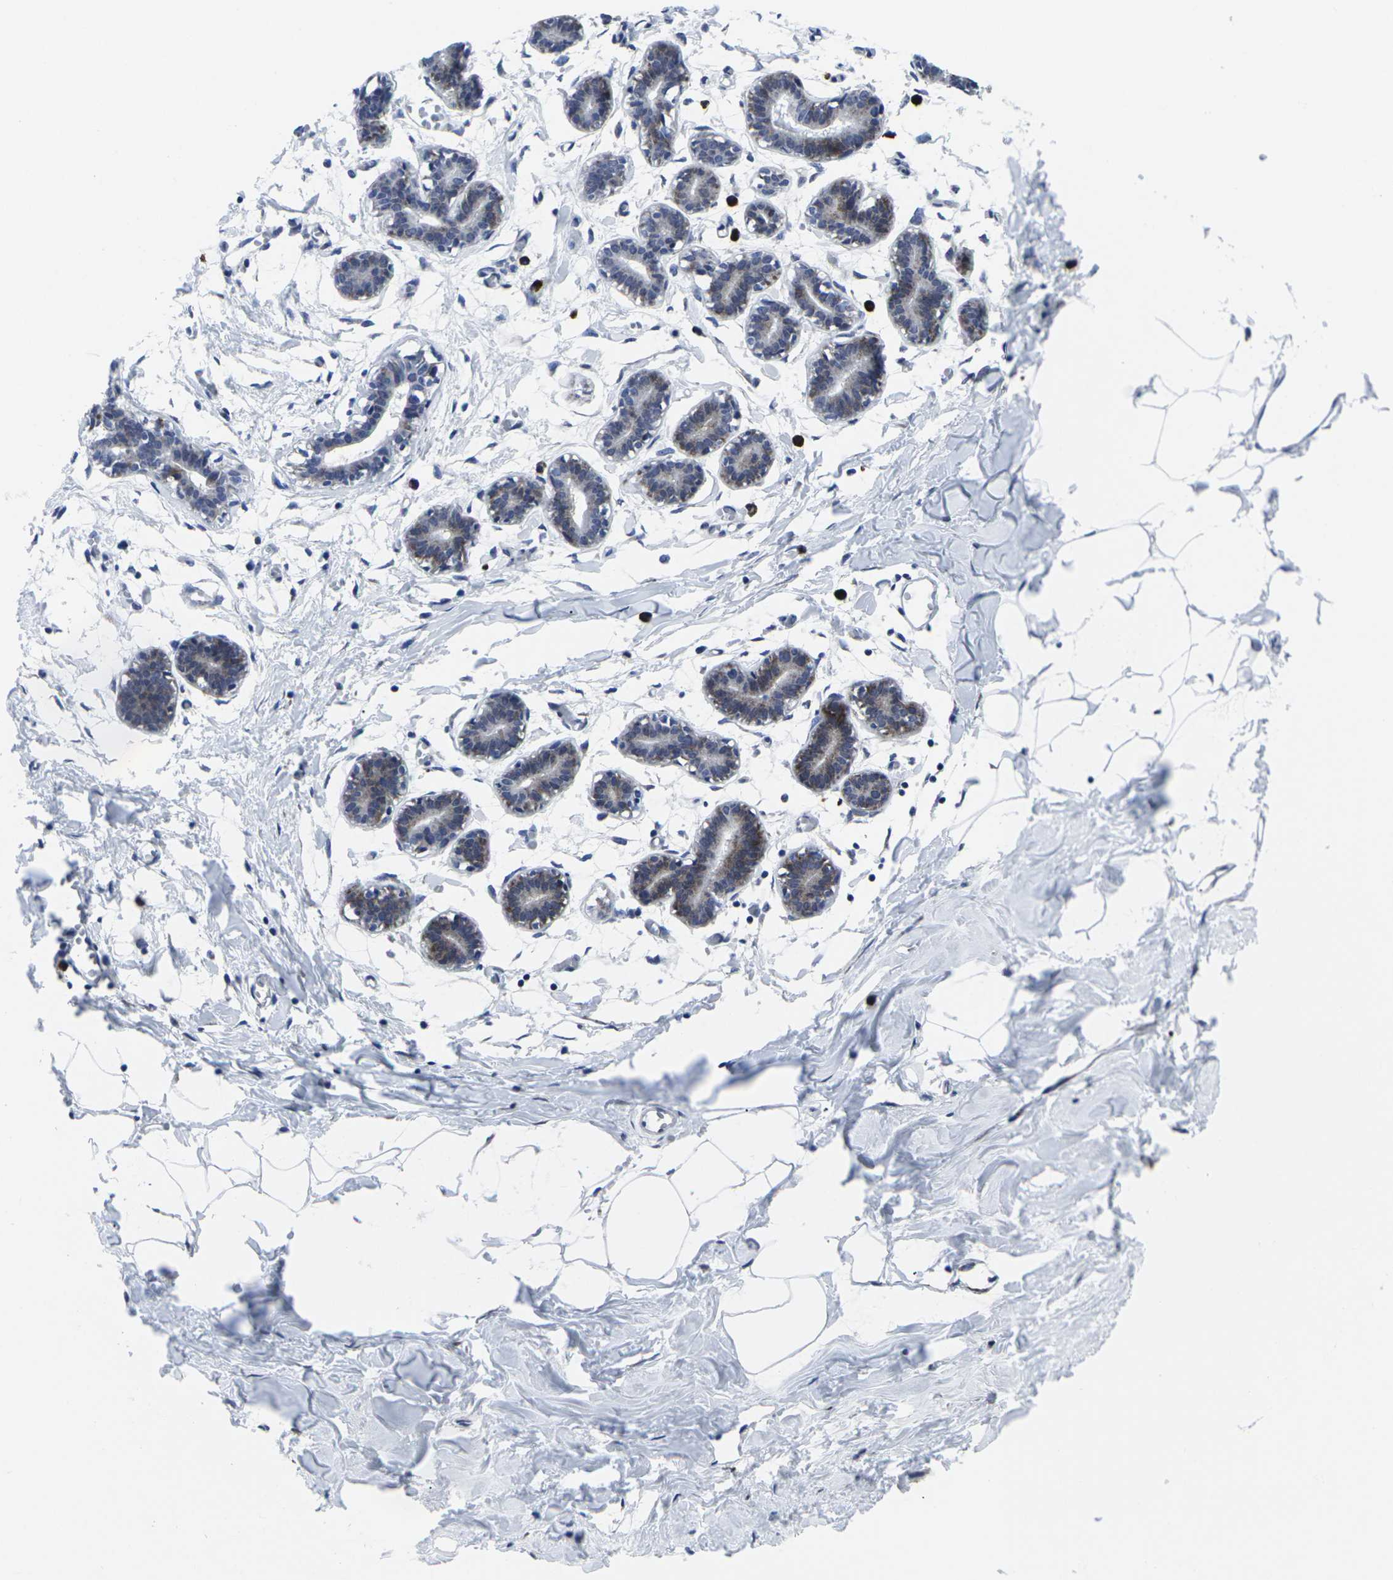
{"staining": {"intensity": "negative", "quantity": "none", "location": "none"}, "tissue": "breast", "cell_type": "Adipocytes", "image_type": "normal", "snomed": [{"axis": "morphology", "description": "Normal tissue, NOS"}, {"axis": "topography", "description": "Breast"}], "caption": "This is an IHC image of normal human breast. There is no expression in adipocytes.", "gene": "RPN1", "patient": {"sex": "female", "age": 27}}